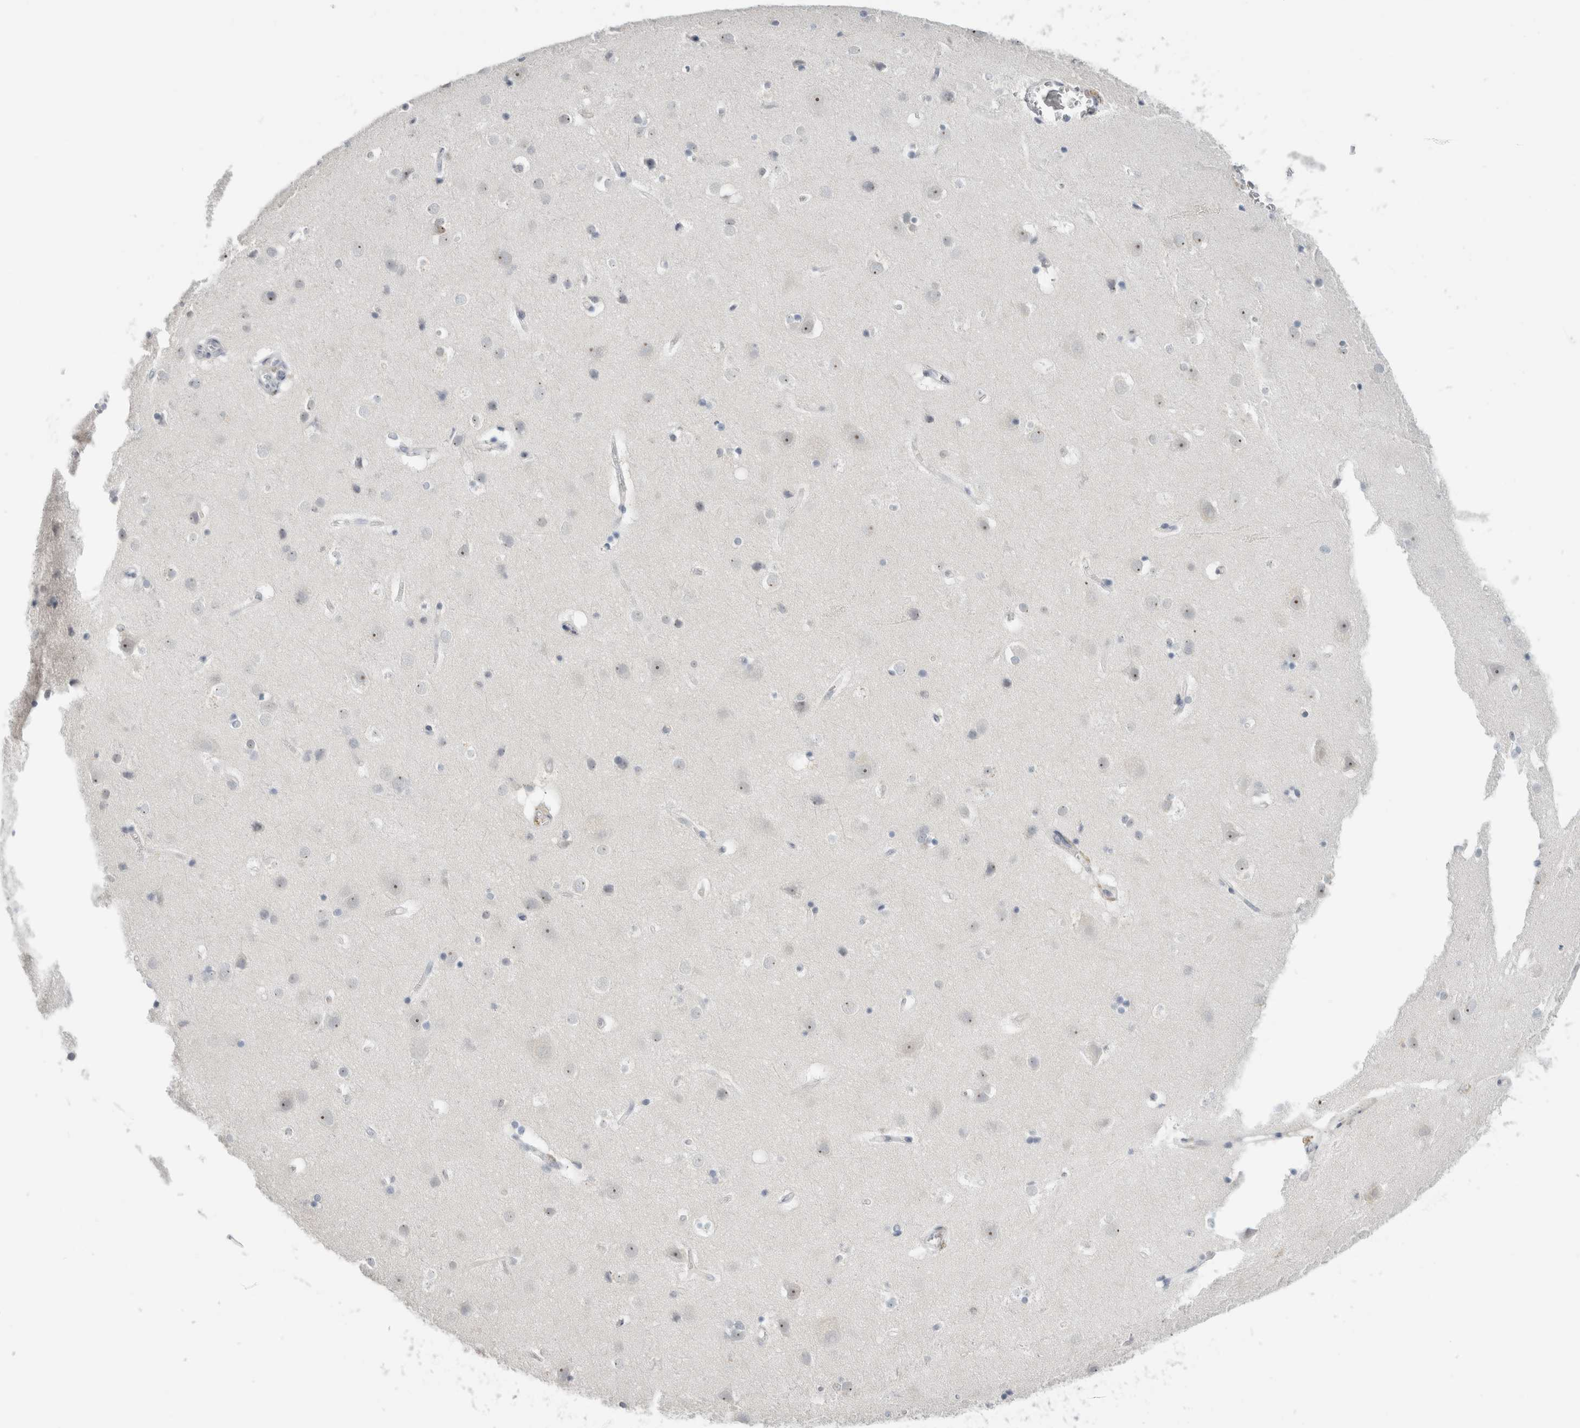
{"staining": {"intensity": "negative", "quantity": "none", "location": "none"}, "tissue": "cerebral cortex", "cell_type": "Endothelial cells", "image_type": "normal", "snomed": [{"axis": "morphology", "description": "Normal tissue, NOS"}, {"axis": "topography", "description": "Cerebral cortex"}], "caption": "Benign cerebral cortex was stained to show a protein in brown. There is no significant staining in endothelial cells. (DAB (3,3'-diaminobenzidine) immunohistochemistry with hematoxylin counter stain).", "gene": "FMR1NB", "patient": {"sex": "male", "age": 54}}